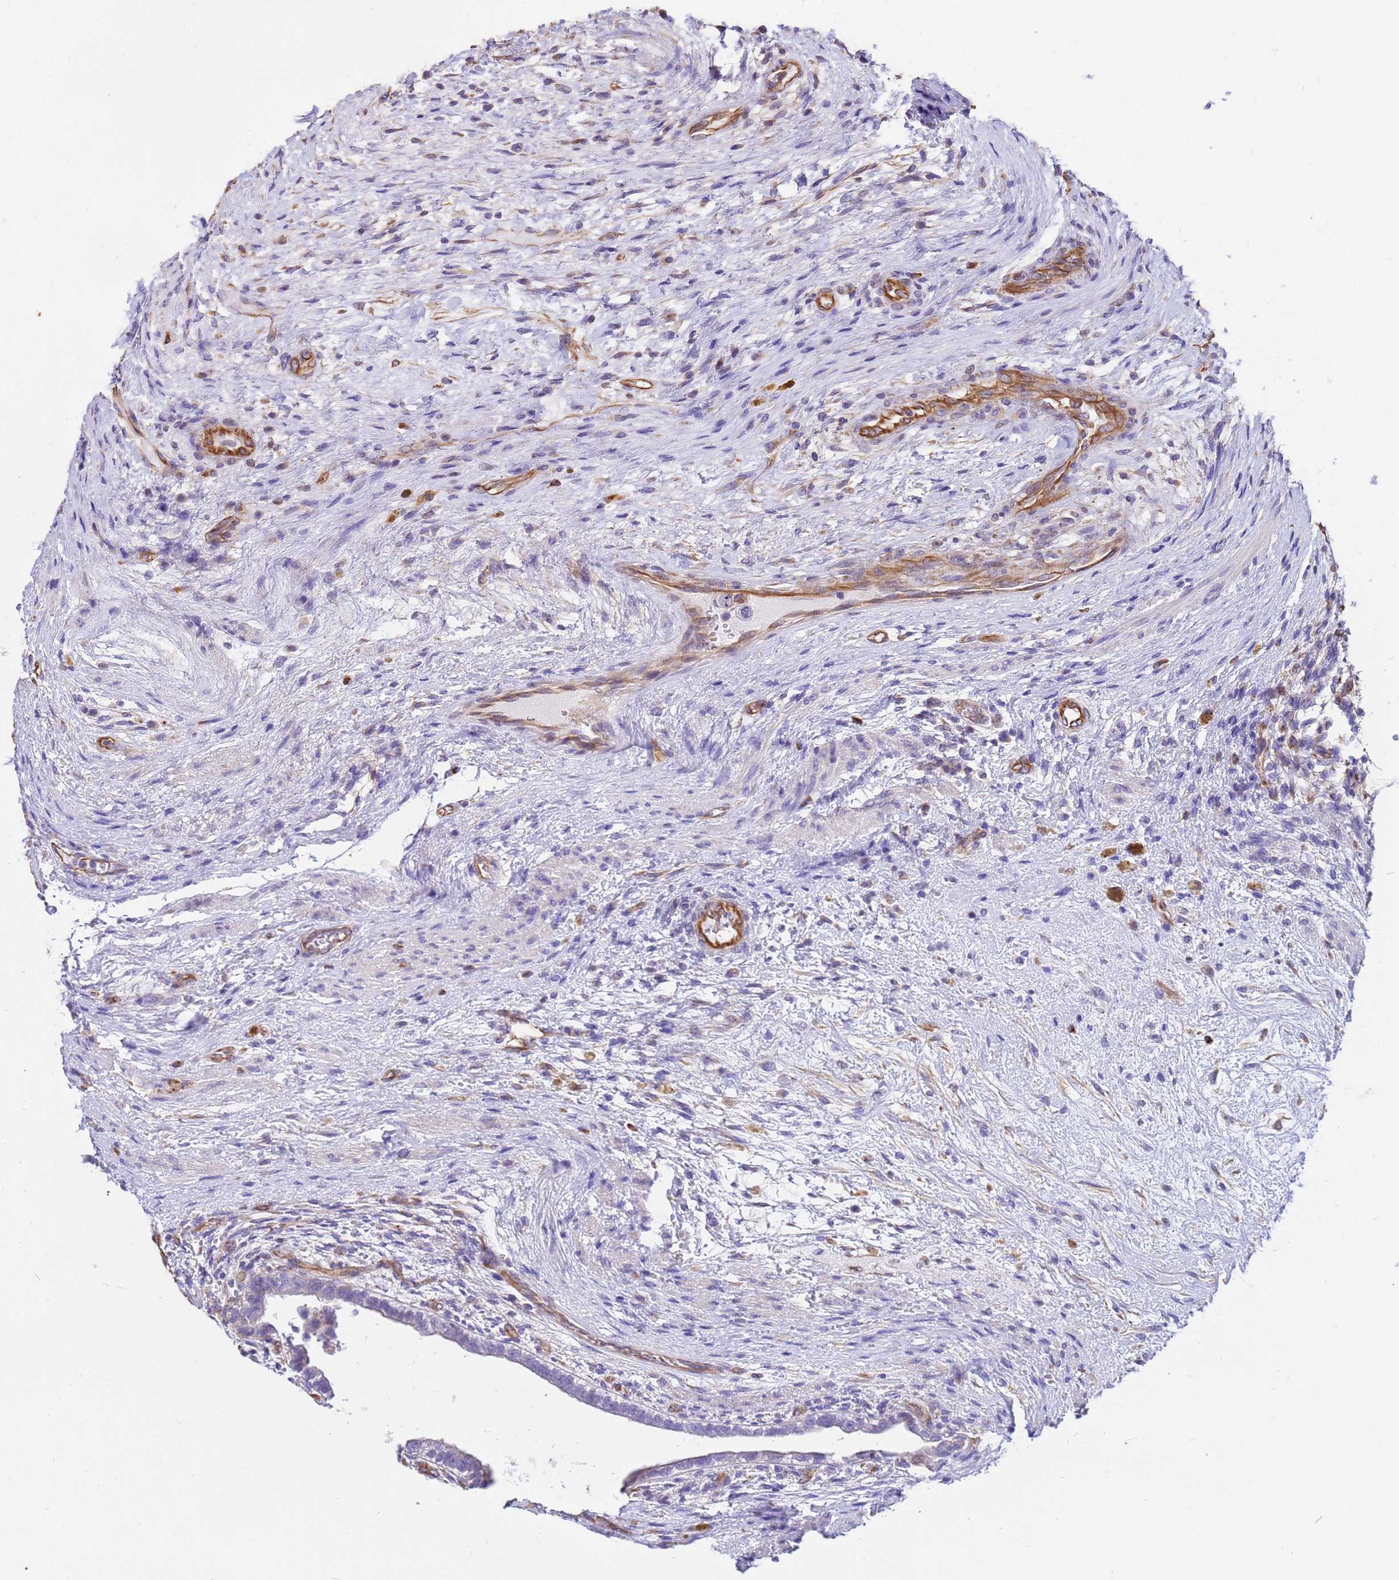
{"staining": {"intensity": "negative", "quantity": "none", "location": "none"}, "tissue": "testis cancer", "cell_type": "Tumor cells", "image_type": "cancer", "snomed": [{"axis": "morphology", "description": "Carcinoma, Embryonal, NOS"}, {"axis": "topography", "description": "Testis"}], "caption": "Immunohistochemistry (IHC) image of neoplastic tissue: testis embryonal carcinoma stained with DAB reveals no significant protein staining in tumor cells.", "gene": "TCEAL3", "patient": {"sex": "male", "age": 26}}